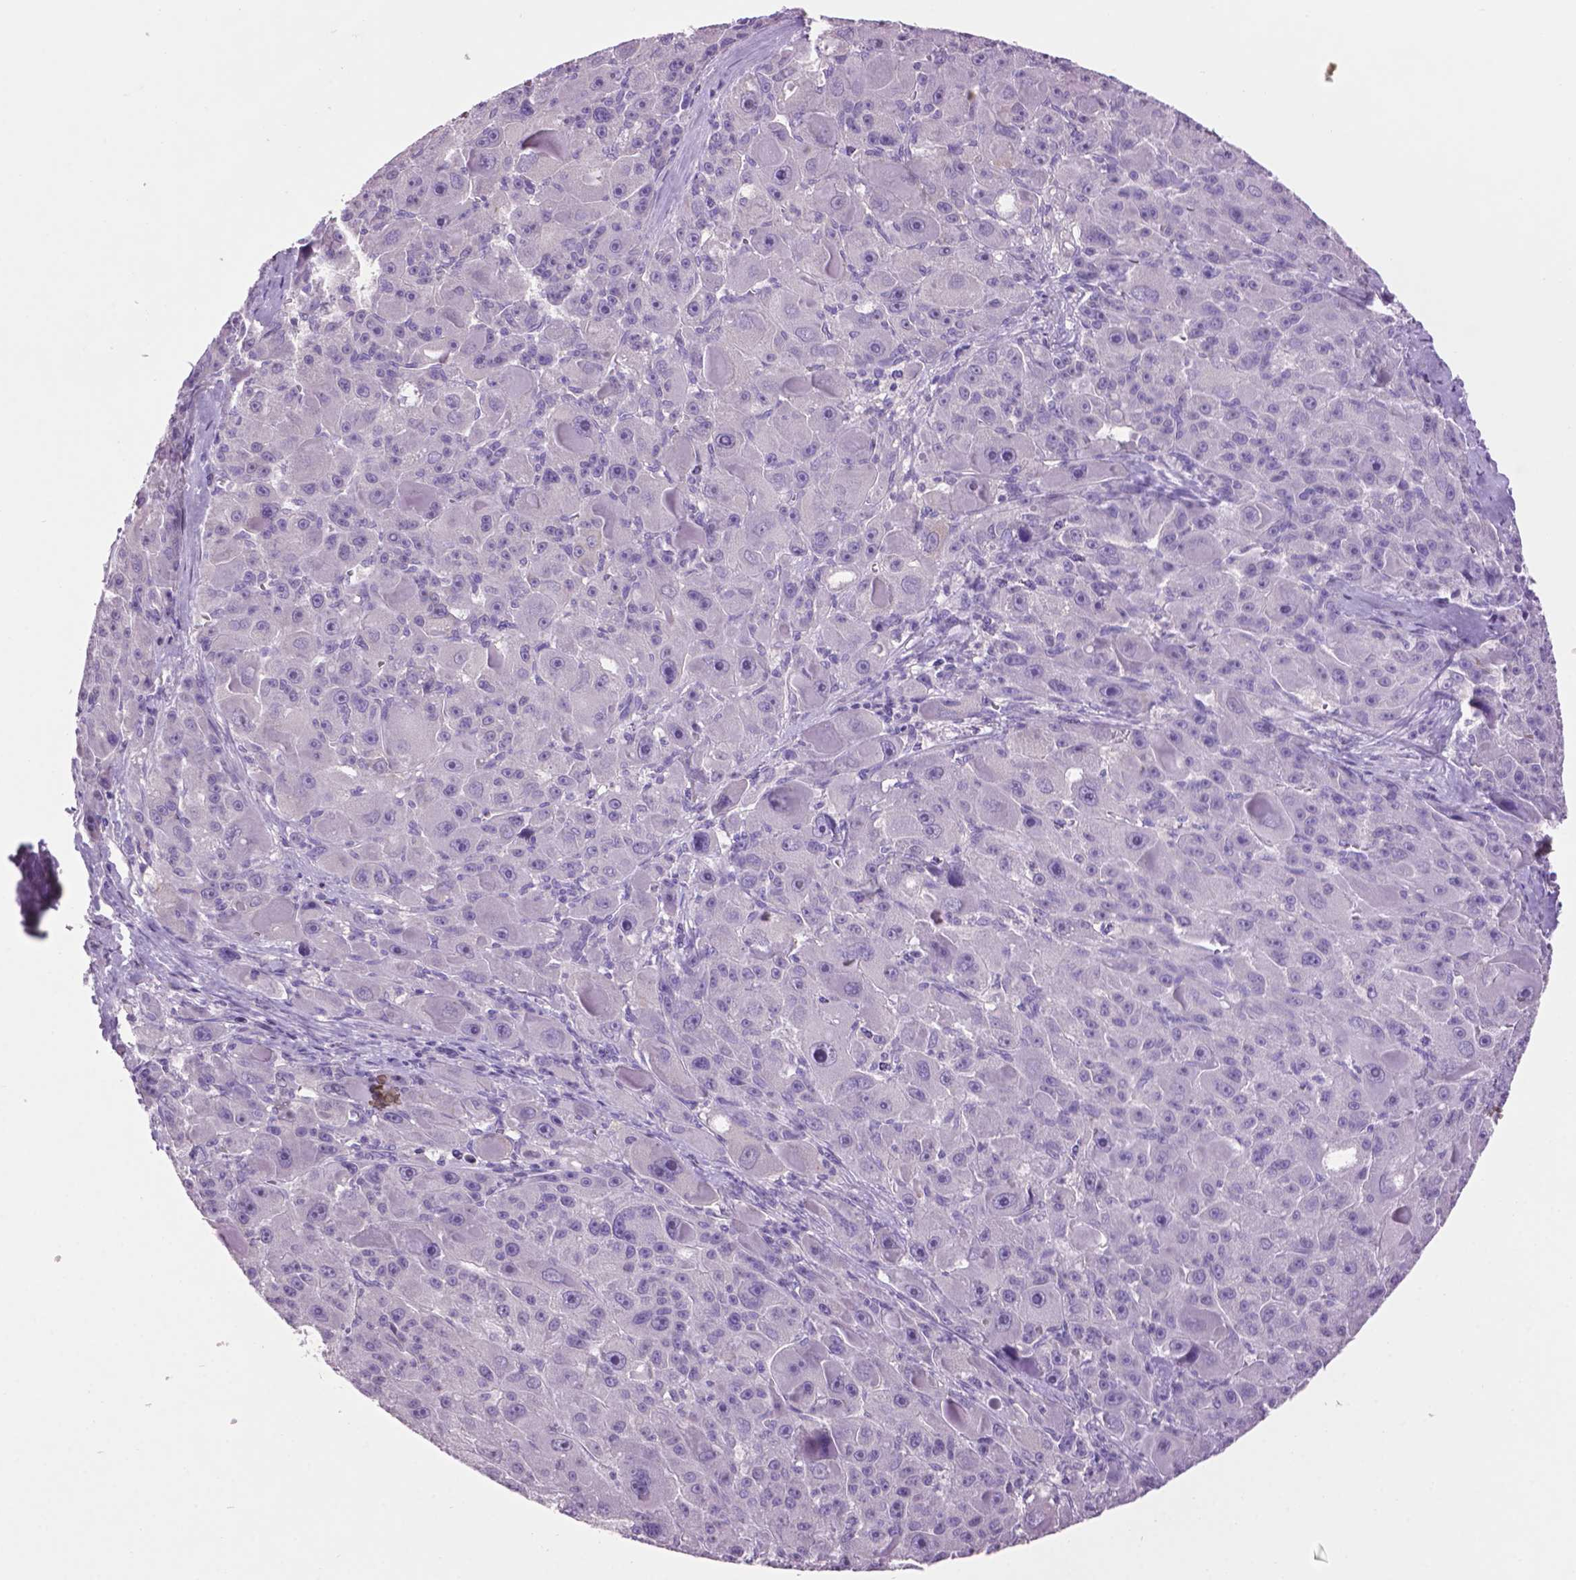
{"staining": {"intensity": "negative", "quantity": "none", "location": "none"}, "tissue": "liver cancer", "cell_type": "Tumor cells", "image_type": "cancer", "snomed": [{"axis": "morphology", "description": "Carcinoma, Hepatocellular, NOS"}, {"axis": "topography", "description": "Liver"}], "caption": "The photomicrograph displays no staining of tumor cells in liver cancer.", "gene": "CRYBA4", "patient": {"sex": "male", "age": 76}}